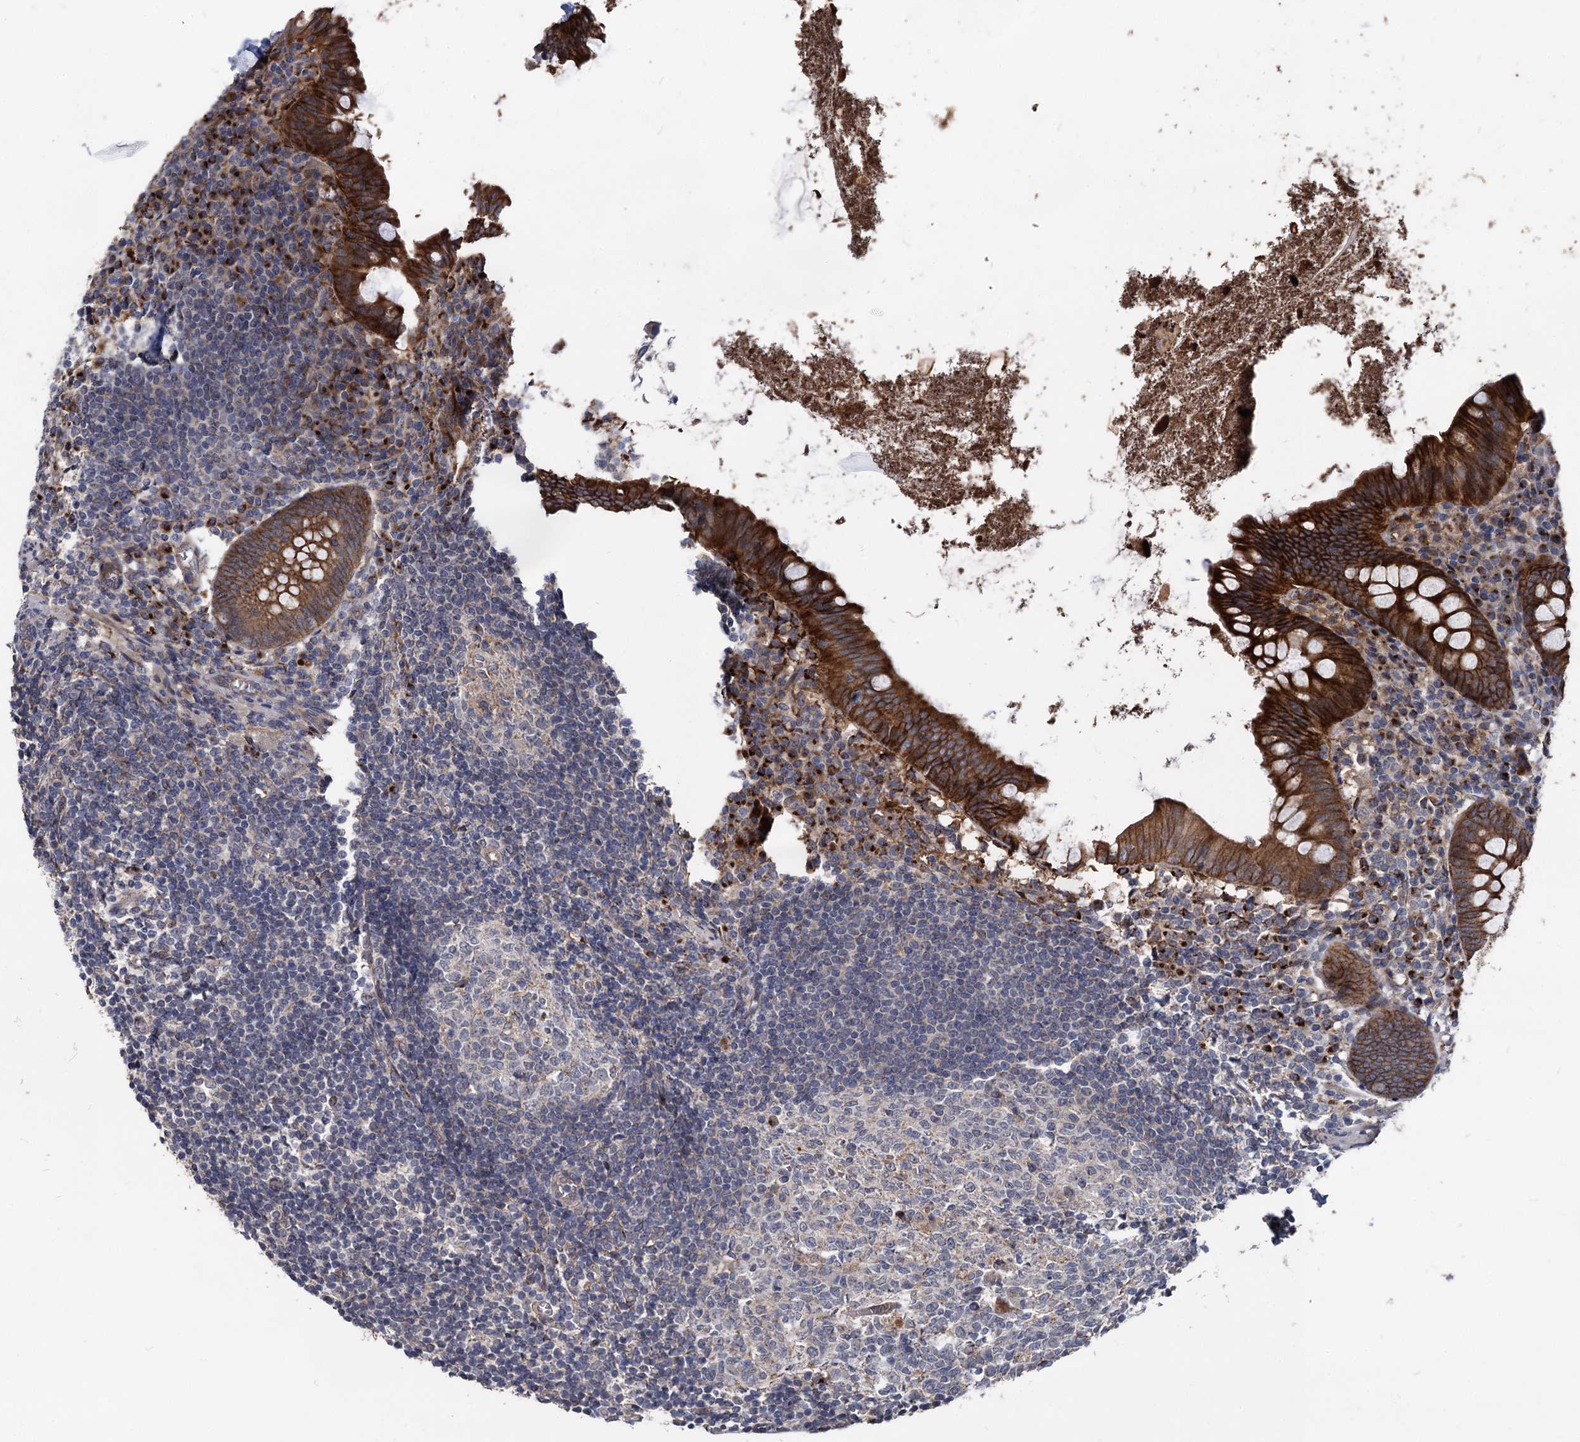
{"staining": {"intensity": "strong", "quantity": ">75%", "location": "cytoplasmic/membranous"}, "tissue": "appendix", "cell_type": "Glandular cells", "image_type": "normal", "snomed": [{"axis": "morphology", "description": "Normal tissue, NOS"}, {"axis": "topography", "description": "Appendix"}], "caption": "IHC of benign appendix reveals high levels of strong cytoplasmic/membranous staining in about >75% of glandular cells.", "gene": "SMAGP", "patient": {"sex": "female", "age": 51}}